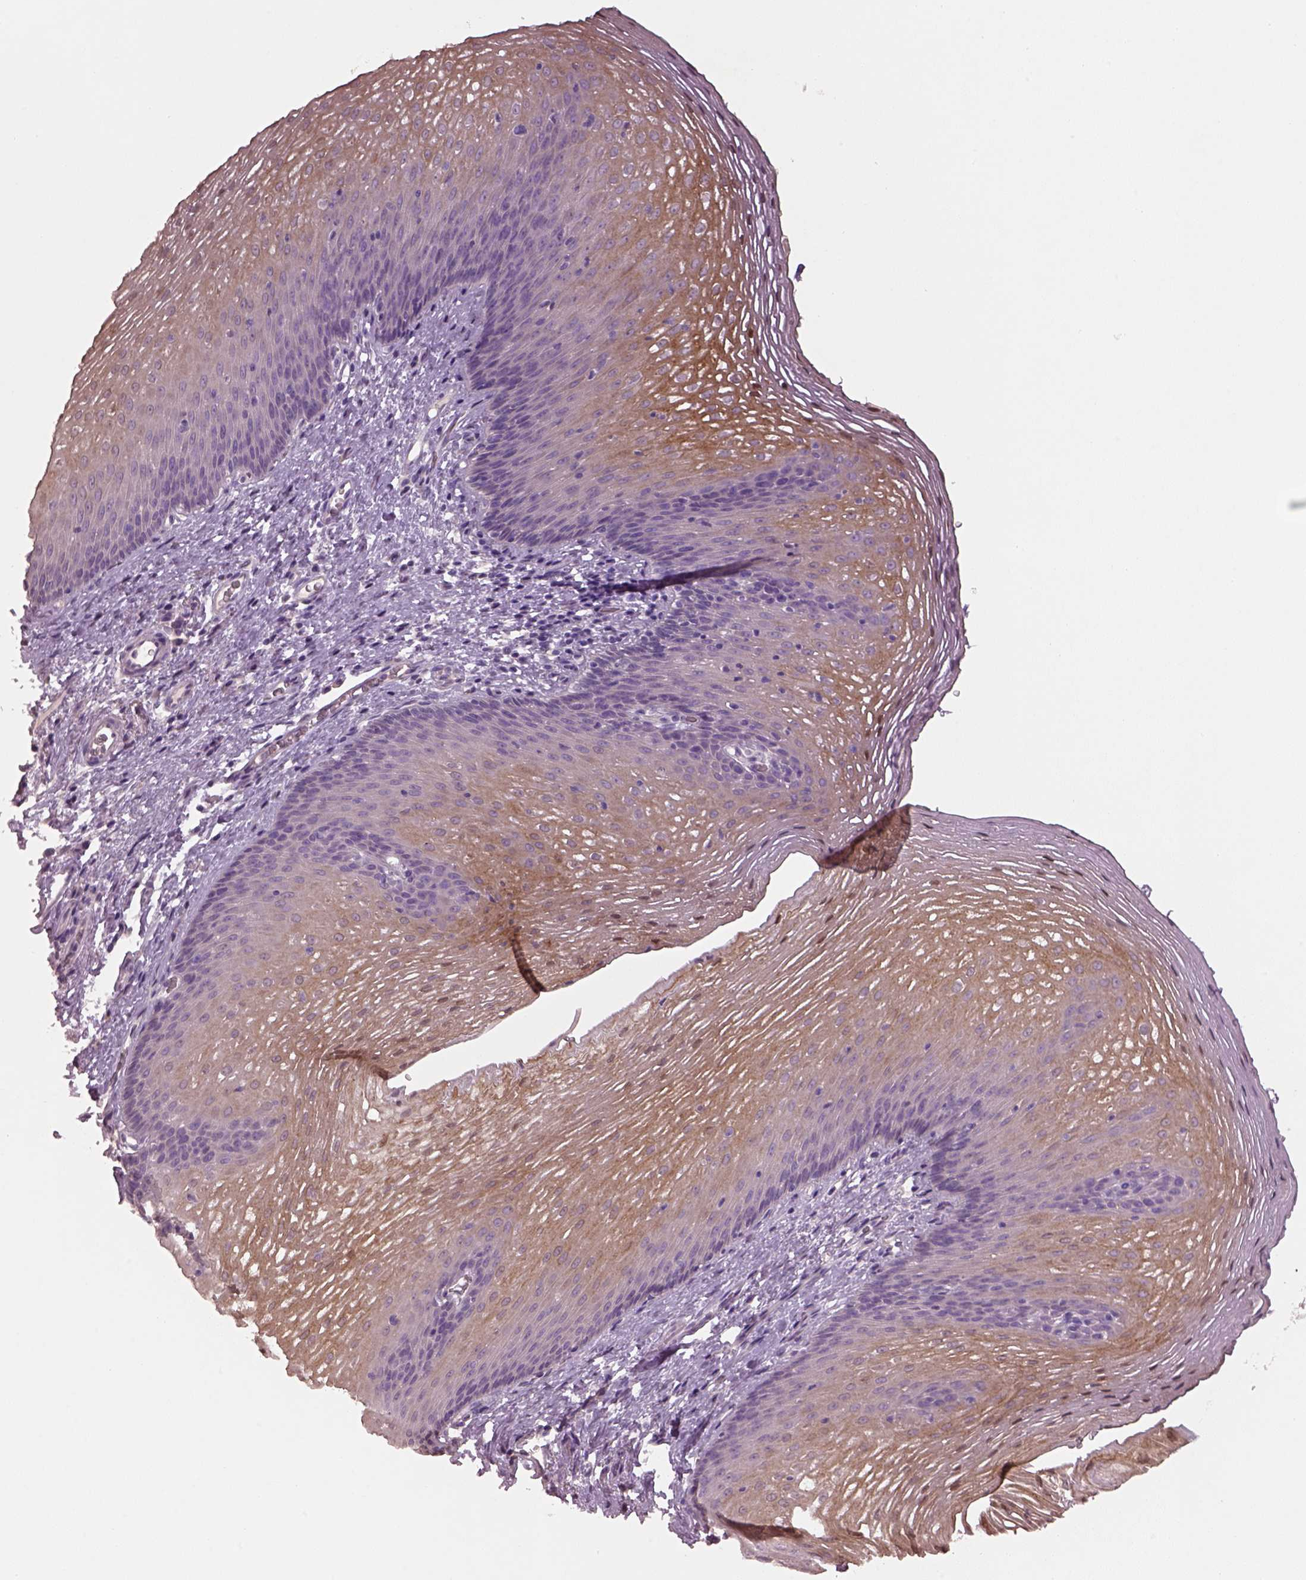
{"staining": {"intensity": "moderate", "quantity": "25%-75%", "location": "cytoplasmic/membranous"}, "tissue": "esophagus", "cell_type": "Squamous epithelial cells", "image_type": "normal", "snomed": [{"axis": "morphology", "description": "Normal tissue, NOS"}, {"axis": "topography", "description": "Esophagus"}], "caption": "Protein expression by immunohistochemistry shows moderate cytoplasmic/membranous positivity in about 25%-75% of squamous epithelial cells in benign esophagus.", "gene": "KCNIP3", "patient": {"sex": "male", "age": 76}}